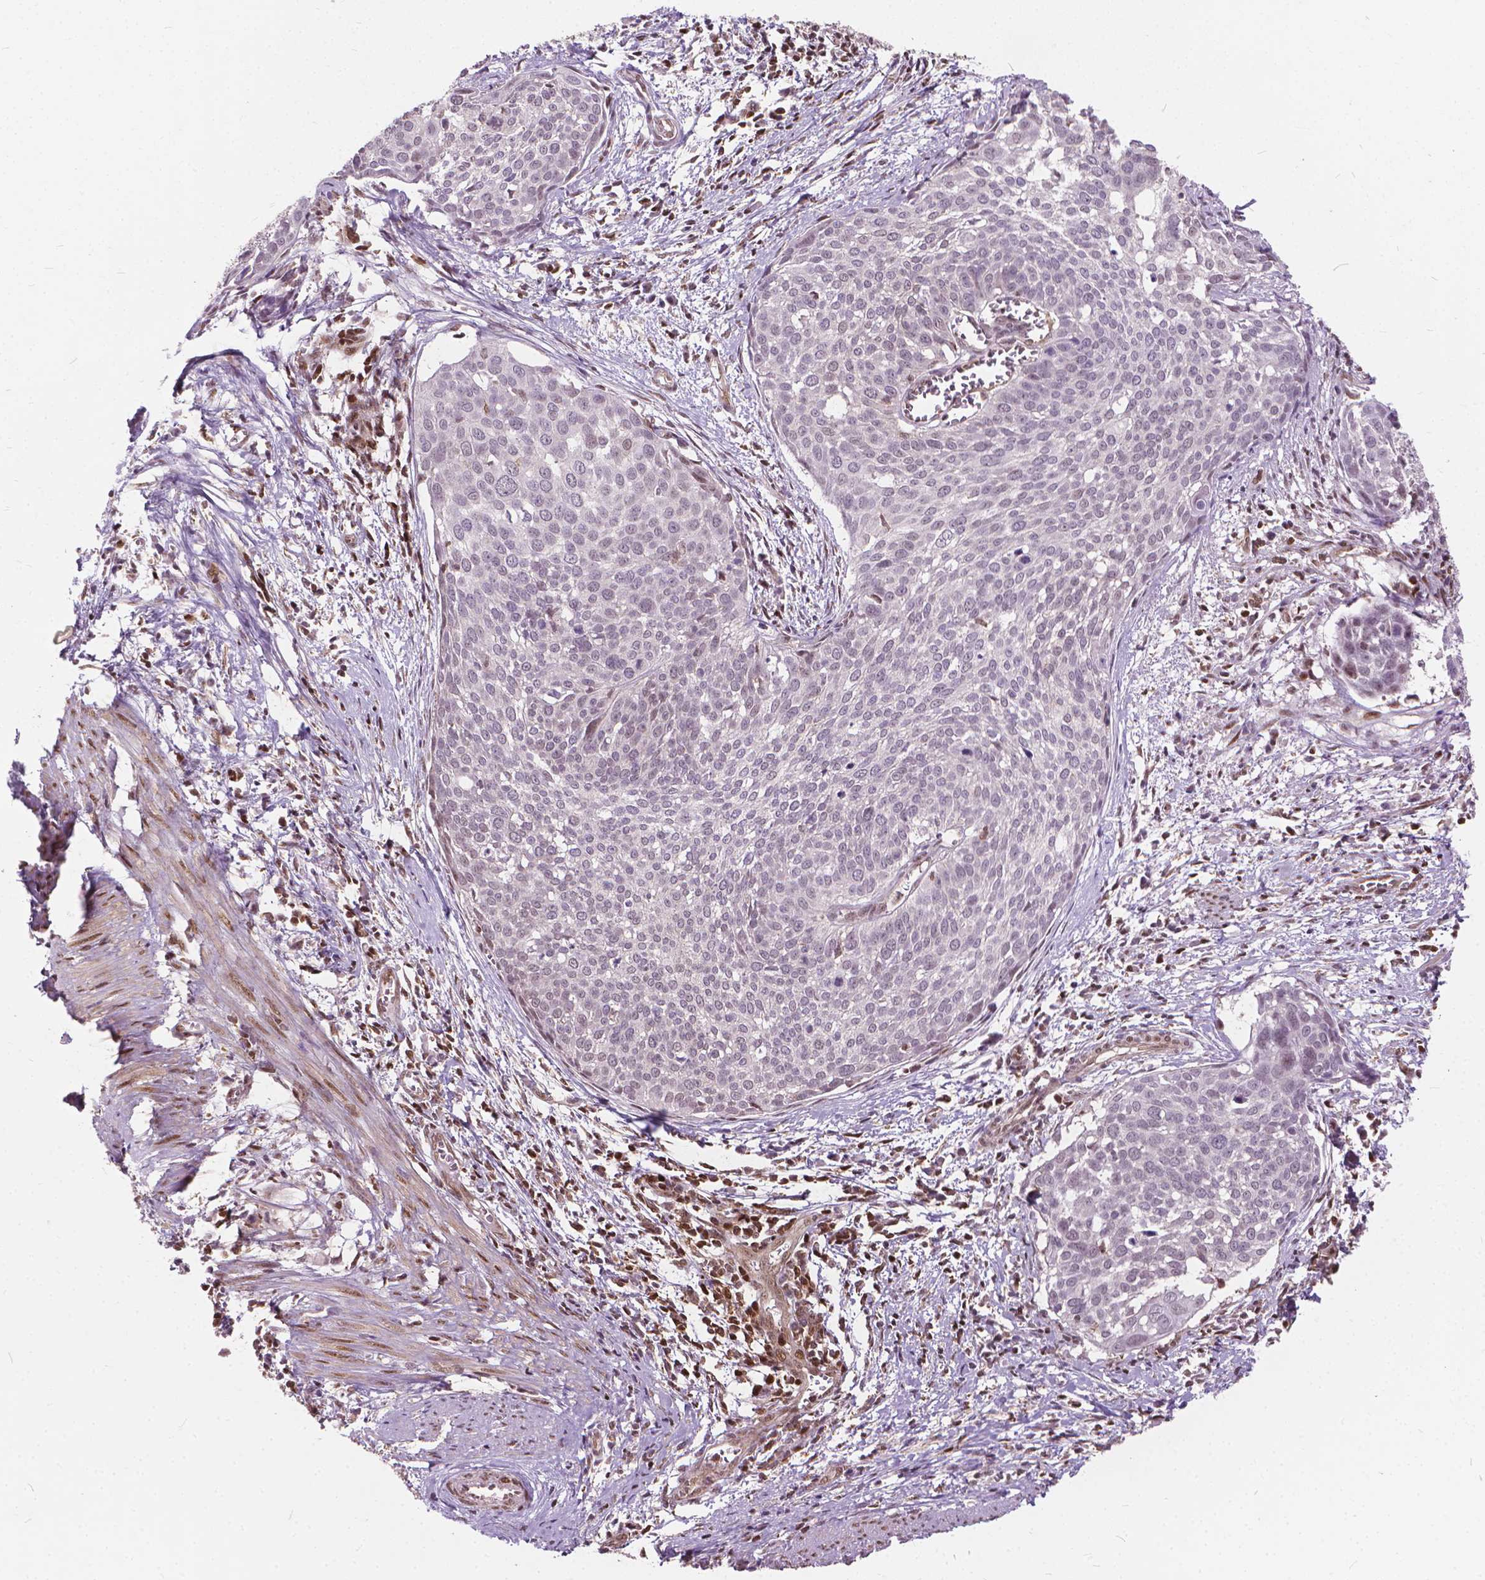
{"staining": {"intensity": "weak", "quantity": "25%-75%", "location": "nuclear"}, "tissue": "cervical cancer", "cell_type": "Tumor cells", "image_type": "cancer", "snomed": [{"axis": "morphology", "description": "Squamous cell carcinoma, NOS"}, {"axis": "topography", "description": "Cervix"}], "caption": "The image displays immunohistochemical staining of cervical cancer (squamous cell carcinoma). There is weak nuclear staining is appreciated in approximately 25%-75% of tumor cells. (DAB = brown stain, brightfield microscopy at high magnification).", "gene": "STAT5B", "patient": {"sex": "female", "age": 39}}